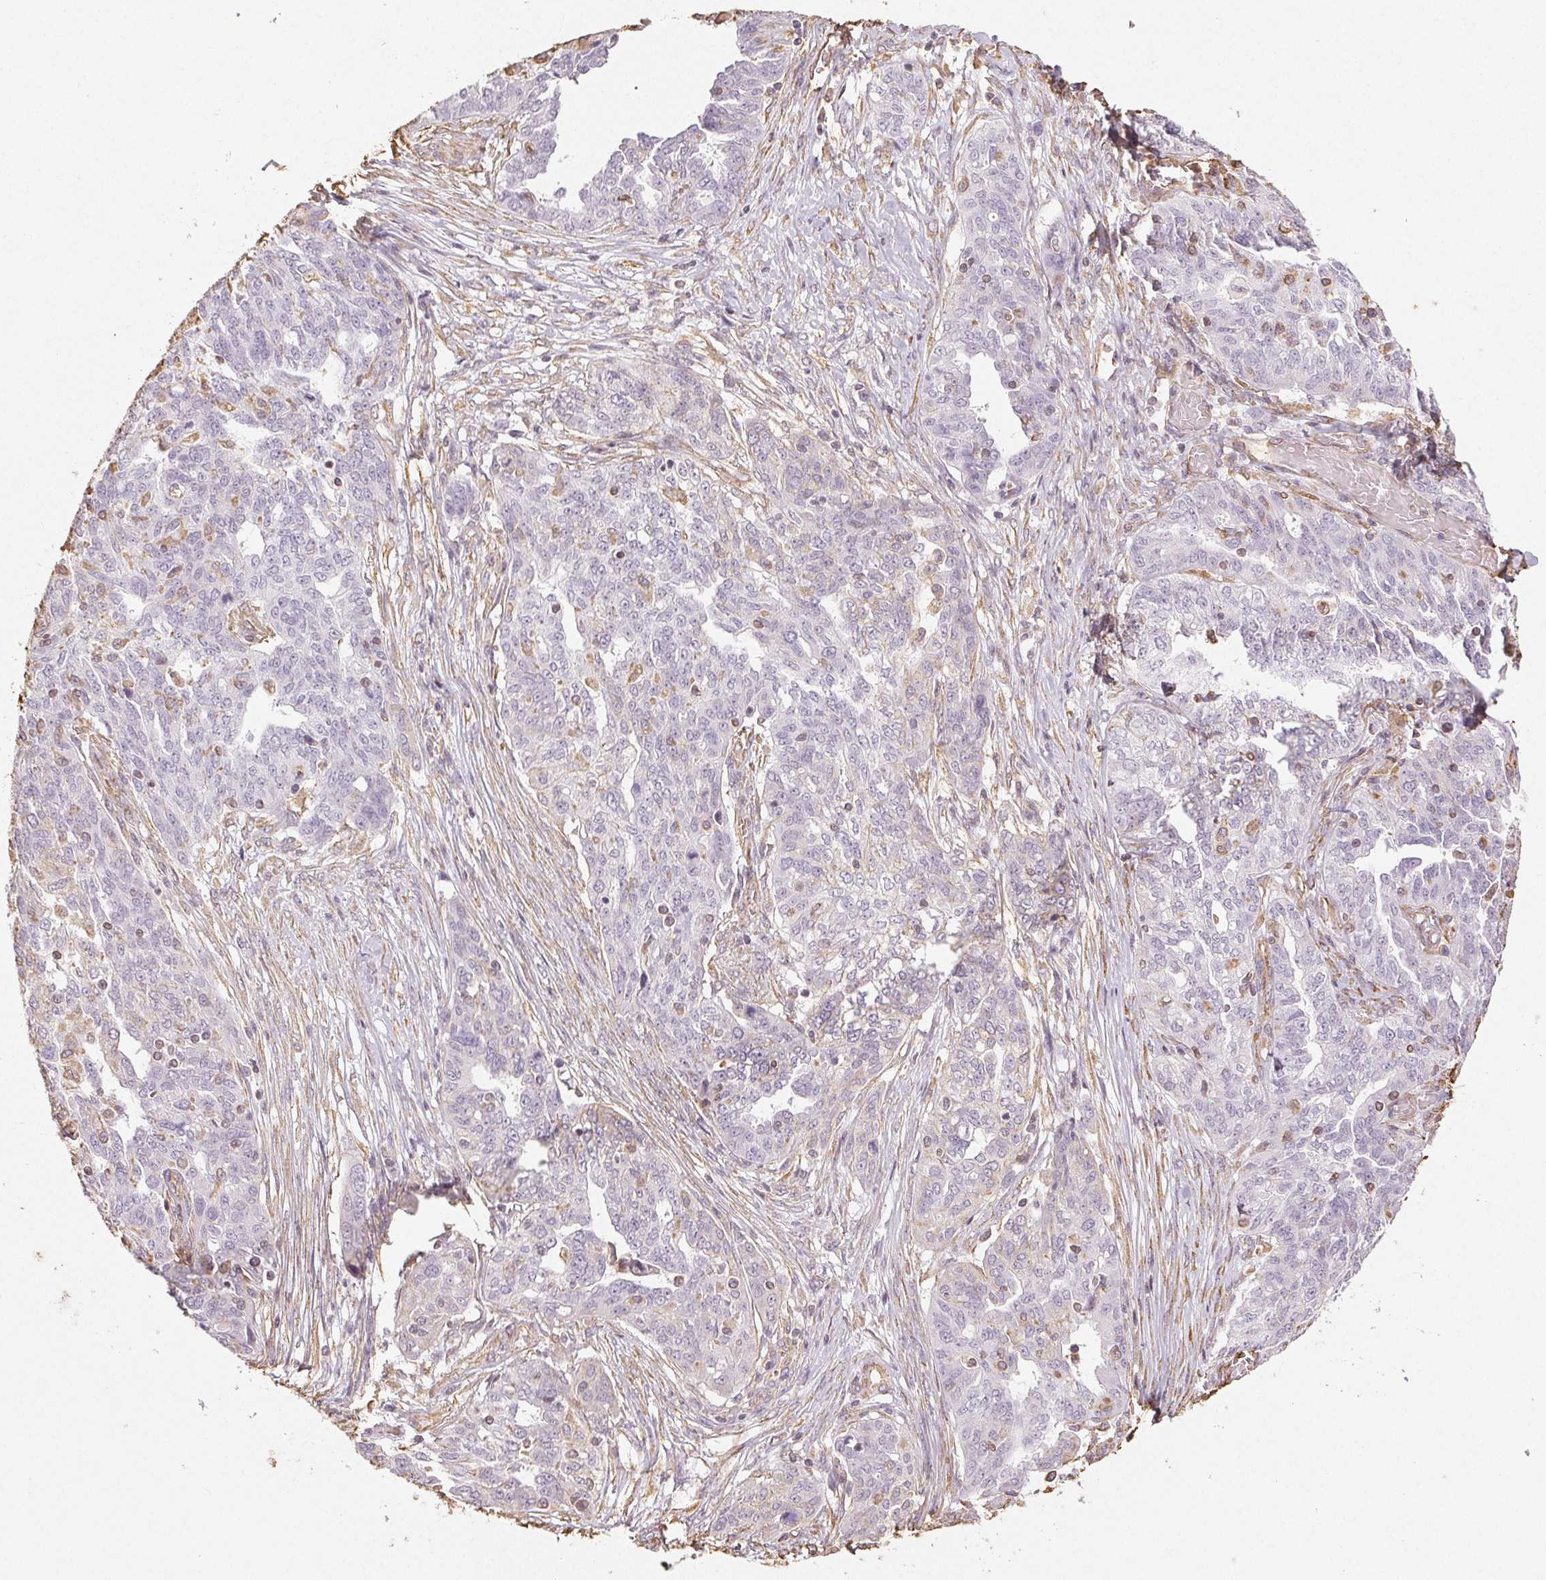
{"staining": {"intensity": "negative", "quantity": "none", "location": "none"}, "tissue": "ovarian cancer", "cell_type": "Tumor cells", "image_type": "cancer", "snomed": [{"axis": "morphology", "description": "Cystadenocarcinoma, serous, NOS"}, {"axis": "topography", "description": "Ovary"}], "caption": "Micrograph shows no protein staining in tumor cells of ovarian cancer (serous cystadenocarcinoma) tissue.", "gene": "COL7A1", "patient": {"sex": "female", "age": 67}}